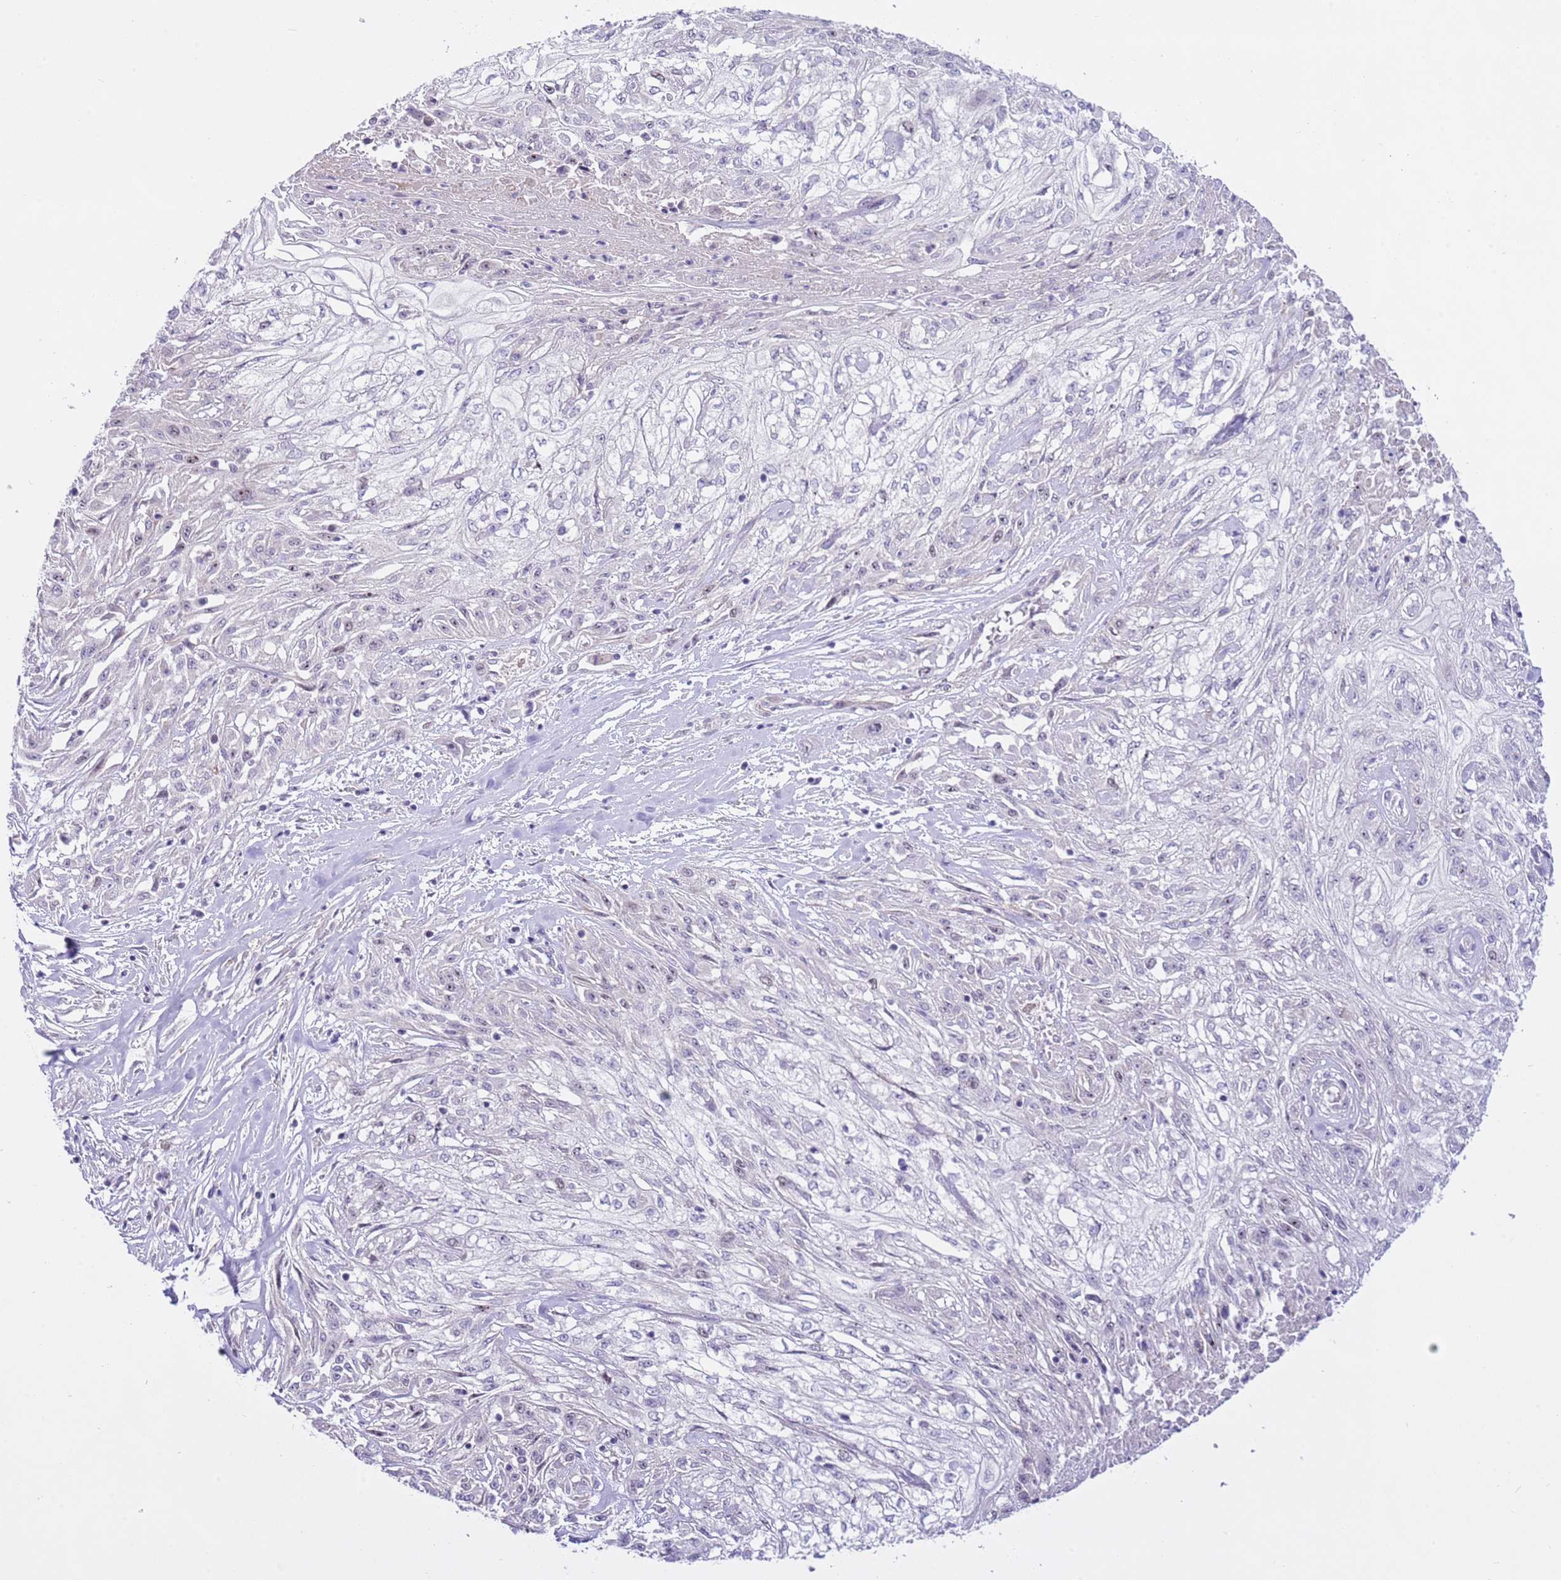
{"staining": {"intensity": "negative", "quantity": "none", "location": "none"}, "tissue": "skin cancer", "cell_type": "Tumor cells", "image_type": "cancer", "snomed": [{"axis": "morphology", "description": "Squamous cell carcinoma, NOS"}, {"axis": "morphology", "description": "Squamous cell carcinoma, metastatic, NOS"}, {"axis": "topography", "description": "Skin"}, {"axis": "topography", "description": "Lymph node"}], "caption": "A histopathology image of squamous cell carcinoma (skin) stained for a protein demonstrates no brown staining in tumor cells.", "gene": "FBRSL1", "patient": {"sex": "male", "age": 75}}